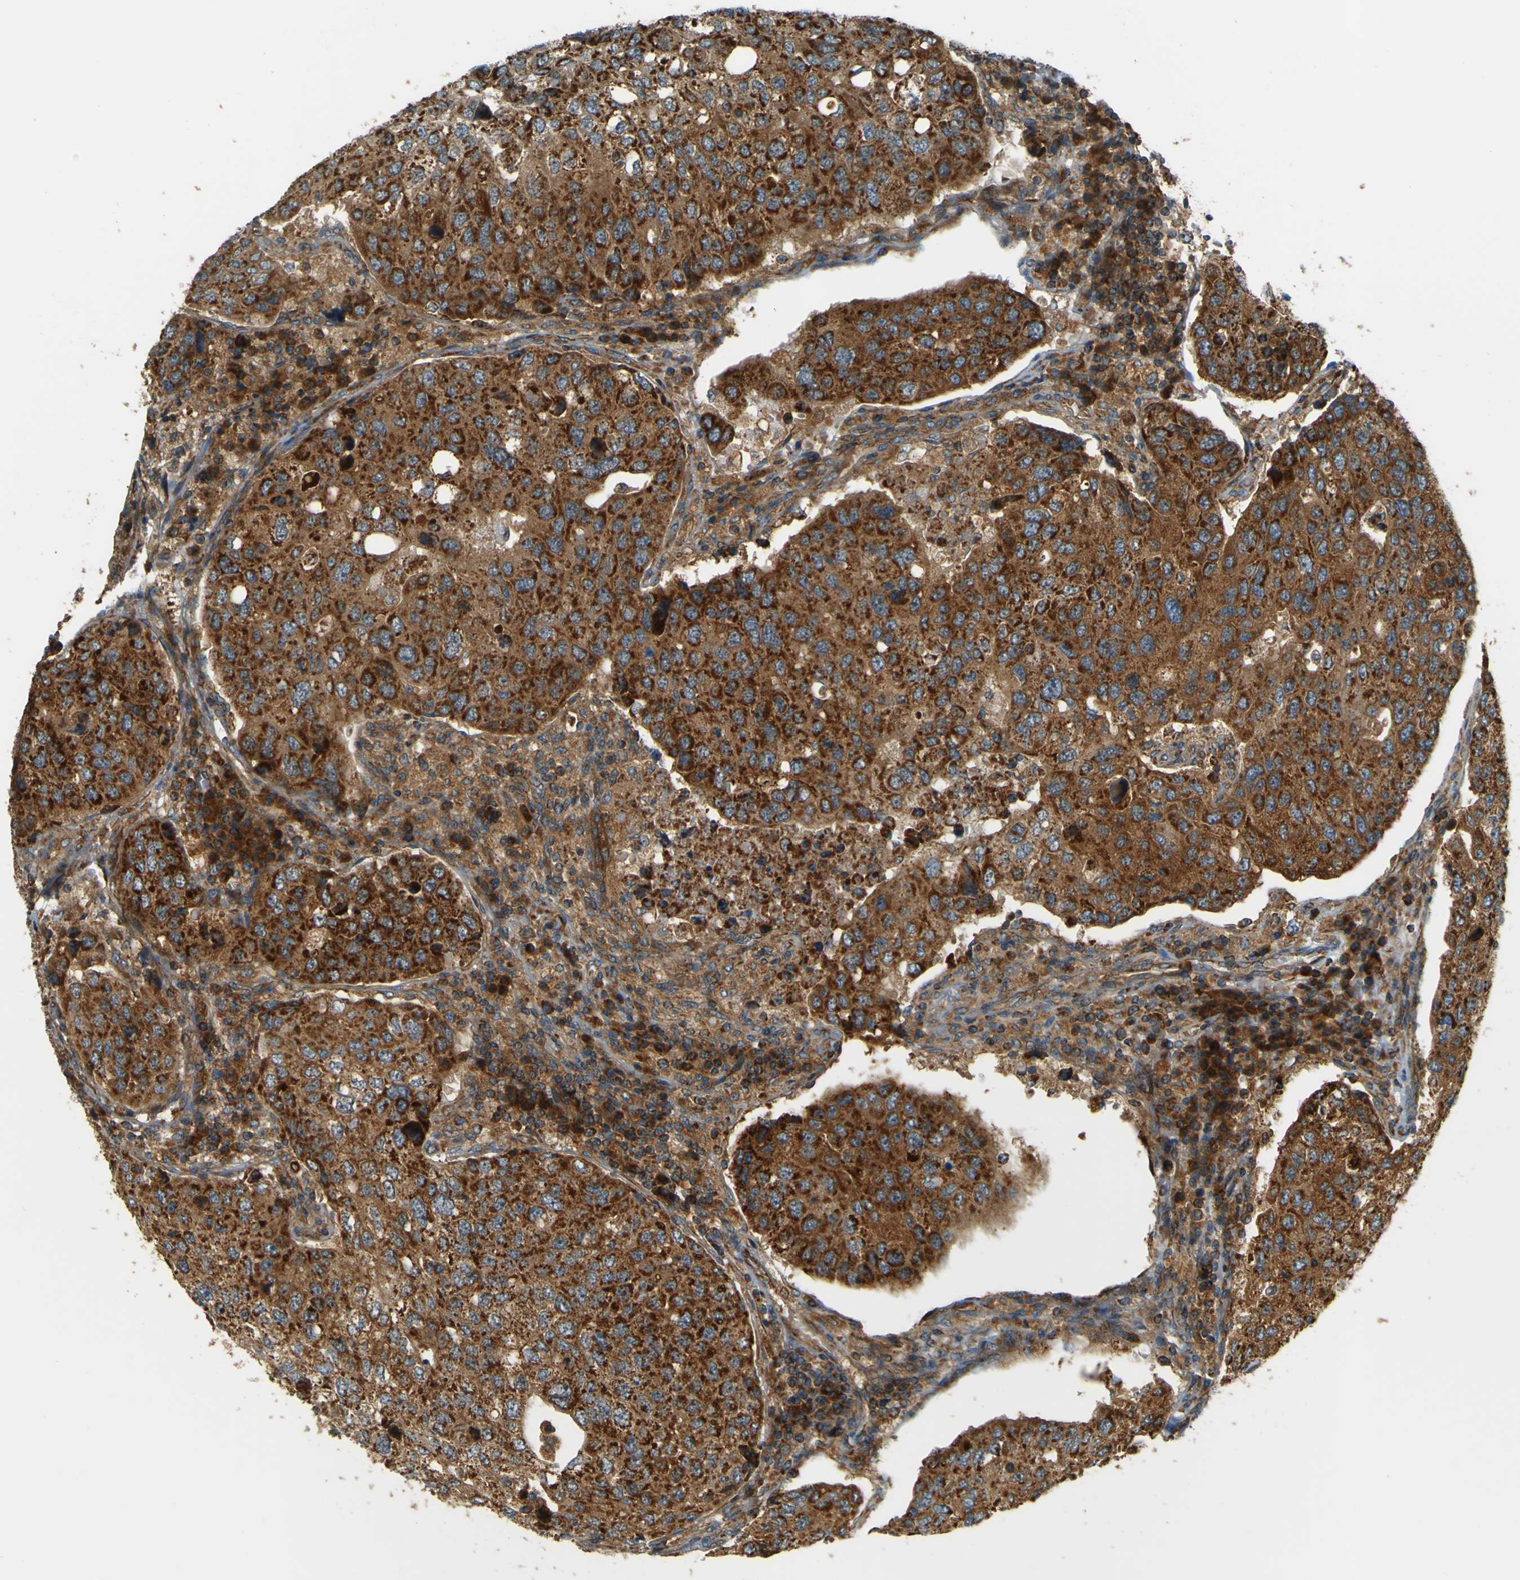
{"staining": {"intensity": "strong", "quantity": ">75%", "location": "cytoplasmic/membranous"}, "tissue": "urothelial cancer", "cell_type": "Tumor cells", "image_type": "cancer", "snomed": [{"axis": "morphology", "description": "Urothelial carcinoma, High grade"}, {"axis": "topography", "description": "Lymph node"}, {"axis": "topography", "description": "Urinary bladder"}], "caption": "High-grade urothelial carcinoma stained with a protein marker reveals strong staining in tumor cells.", "gene": "DNAJC5", "patient": {"sex": "male", "age": 51}}